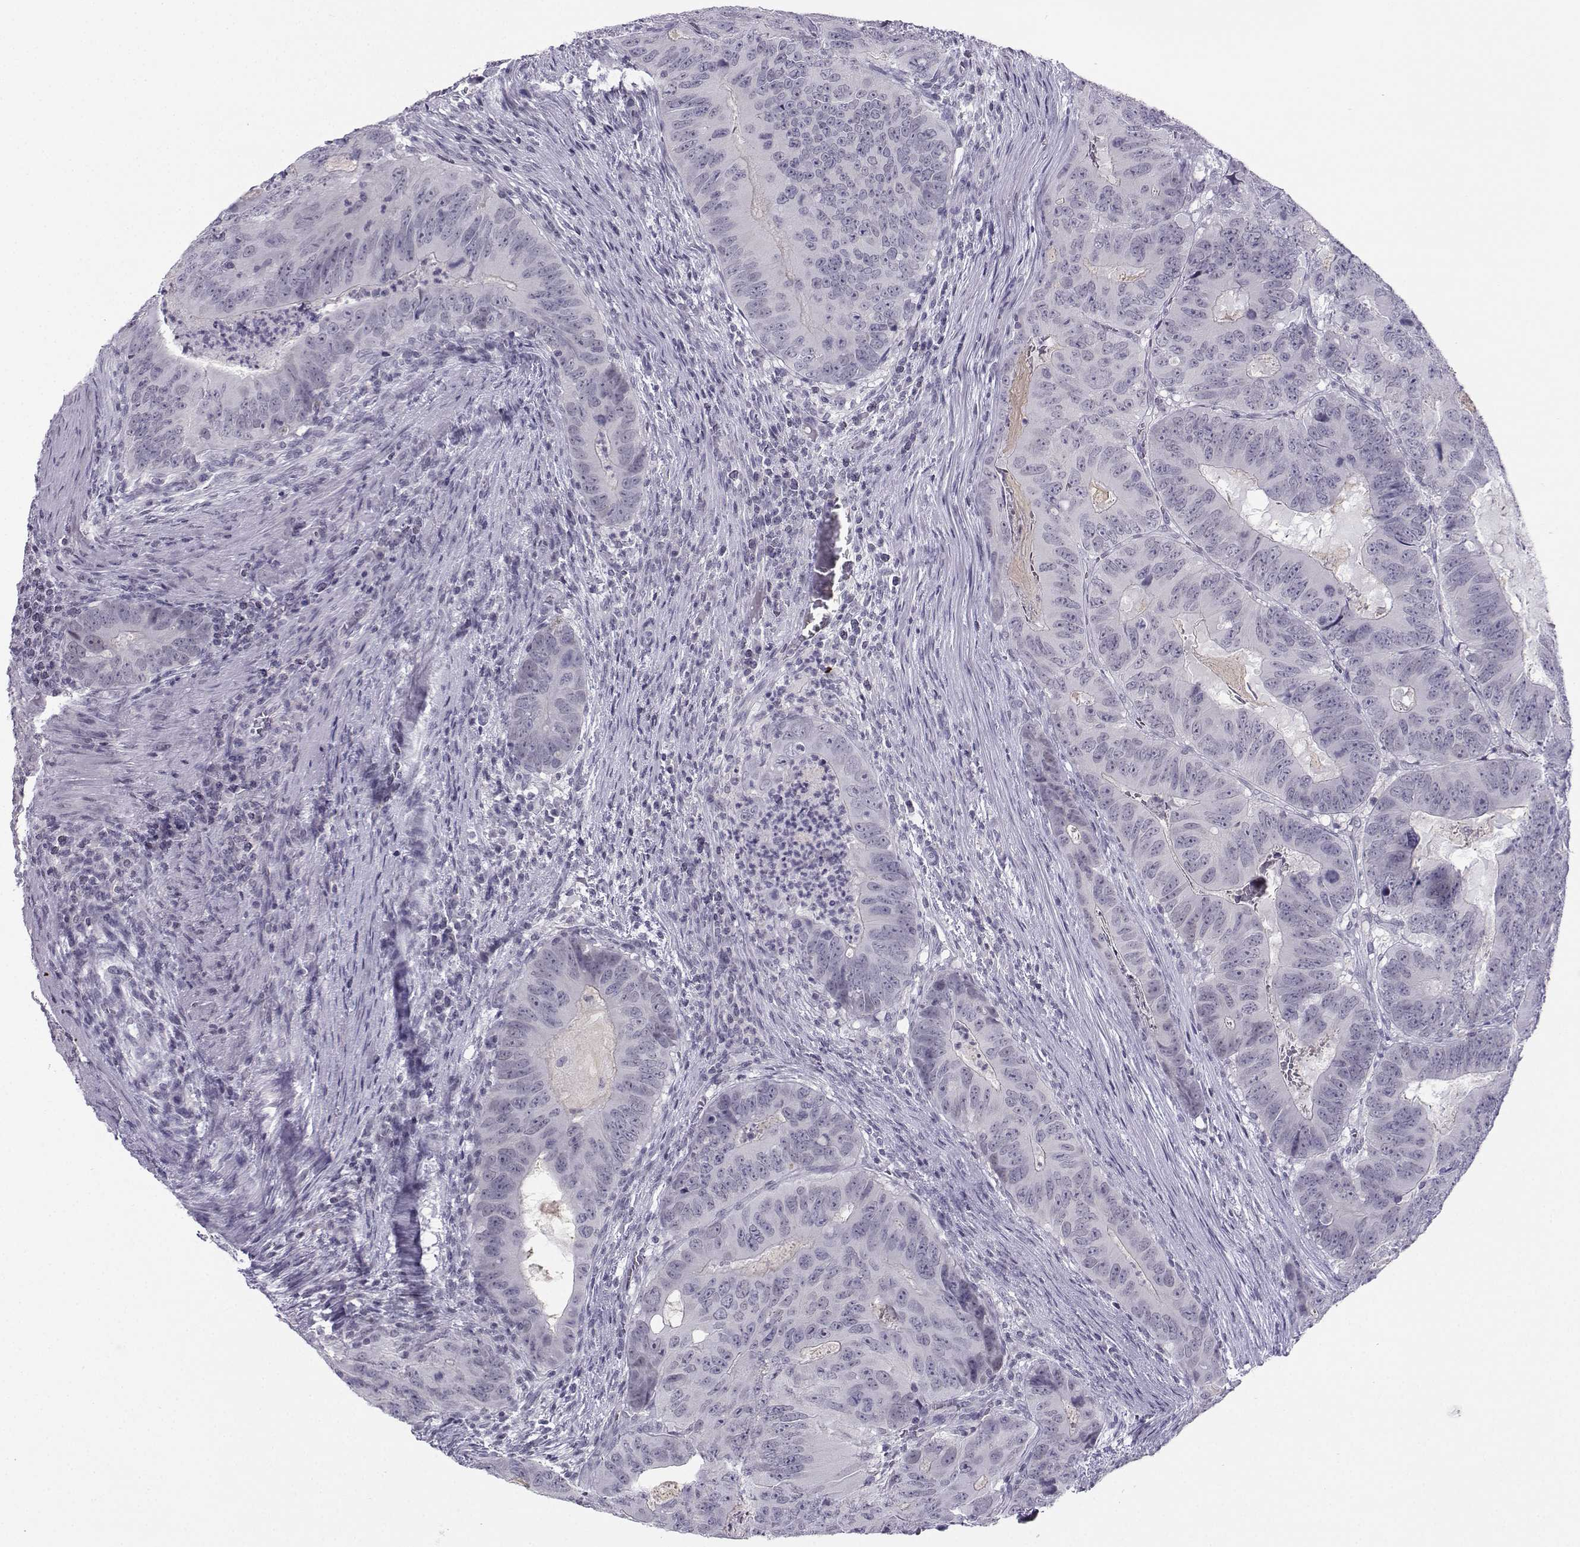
{"staining": {"intensity": "negative", "quantity": "none", "location": "none"}, "tissue": "colorectal cancer", "cell_type": "Tumor cells", "image_type": "cancer", "snomed": [{"axis": "morphology", "description": "Adenocarcinoma, NOS"}, {"axis": "topography", "description": "Colon"}], "caption": "This histopathology image is of adenocarcinoma (colorectal) stained with immunohistochemistry (IHC) to label a protein in brown with the nuclei are counter-stained blue. There is no staining in tumor cells.", "gene": "LHX1", "patient": {"sex": "male", "age": 79}}